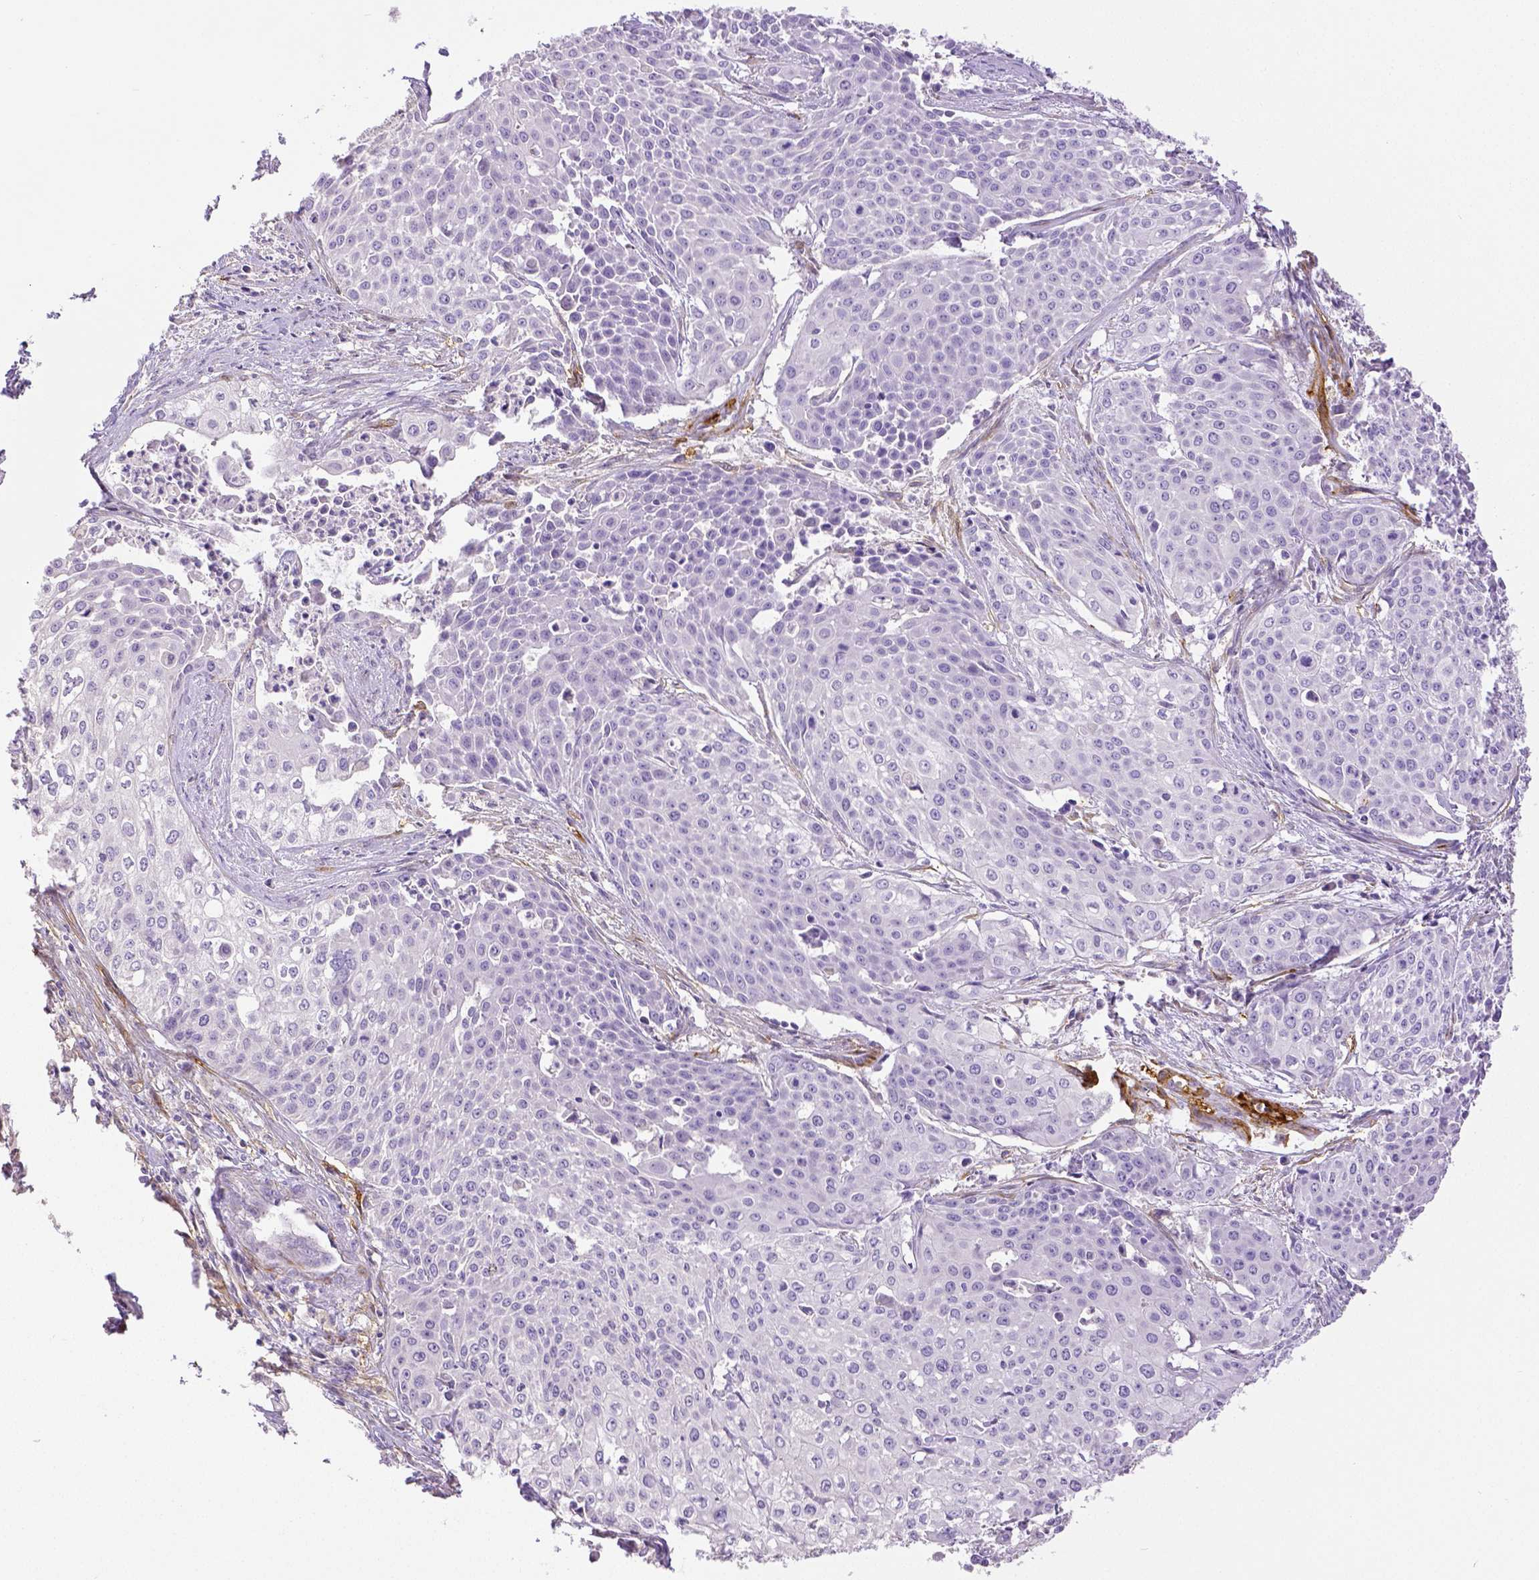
{"staining": {"intensity": "negative", "quantity": "none", "location": "none"}, "tissue": "cervical cancer", "cell_type": "Tumor cells", "image_type": "cancer", "snomed": [{"axis": "morphology", "description": "Squamous cell carcinoma, NOS"}, {"axis": "topography", "description": "Cervix"}], "caption": "Human squamous cell carcinoma (cervical) stained for a protein using immunohistochemistry exhibits no positivity in tumor cells.", "gene": "THY1", "patient": {"sex": "female", "age": 39}}